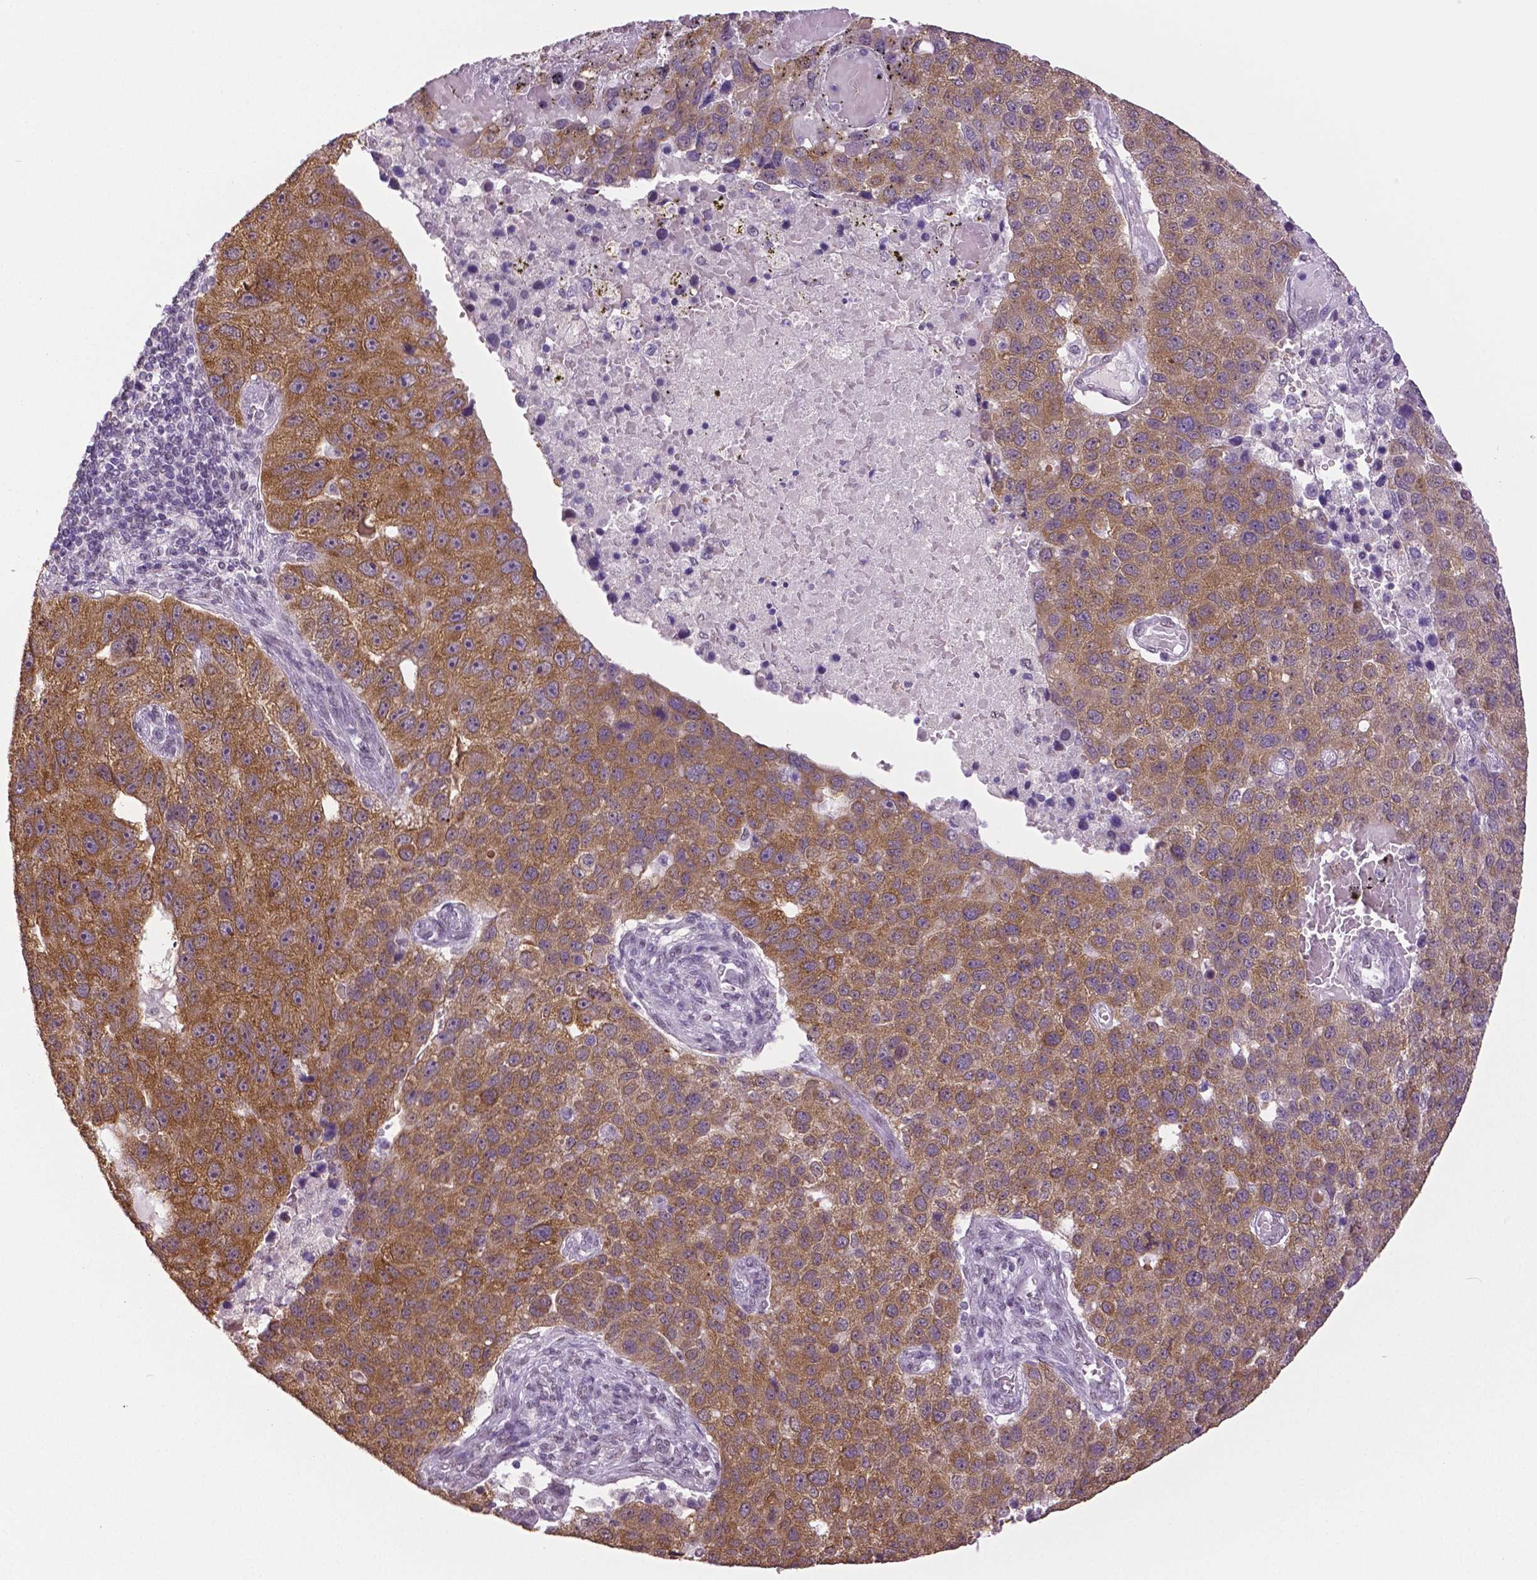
{"staining": {"intensity": "moderate", "quantity": ">75%", "location": "cytoplasmic/membranous"}, "tissue": "pancreatic cancer", "cell_type": "Tumor cells", "image_type": "cancer", "snomed": [{"axis": "morphology", "description": "Adenocarcinoma, NOS"}, {"axis": "topography", "description": "Pancreas"}], "caption": "Immunohistochemical staining of human pancreatic cancer demonstrates medium levels of moderate cytoplasmic/membranous expression in approximately >75% of tumor cells.", "gene": "IGF2BP1", "patient": {"sex": "female", "age": 61}}